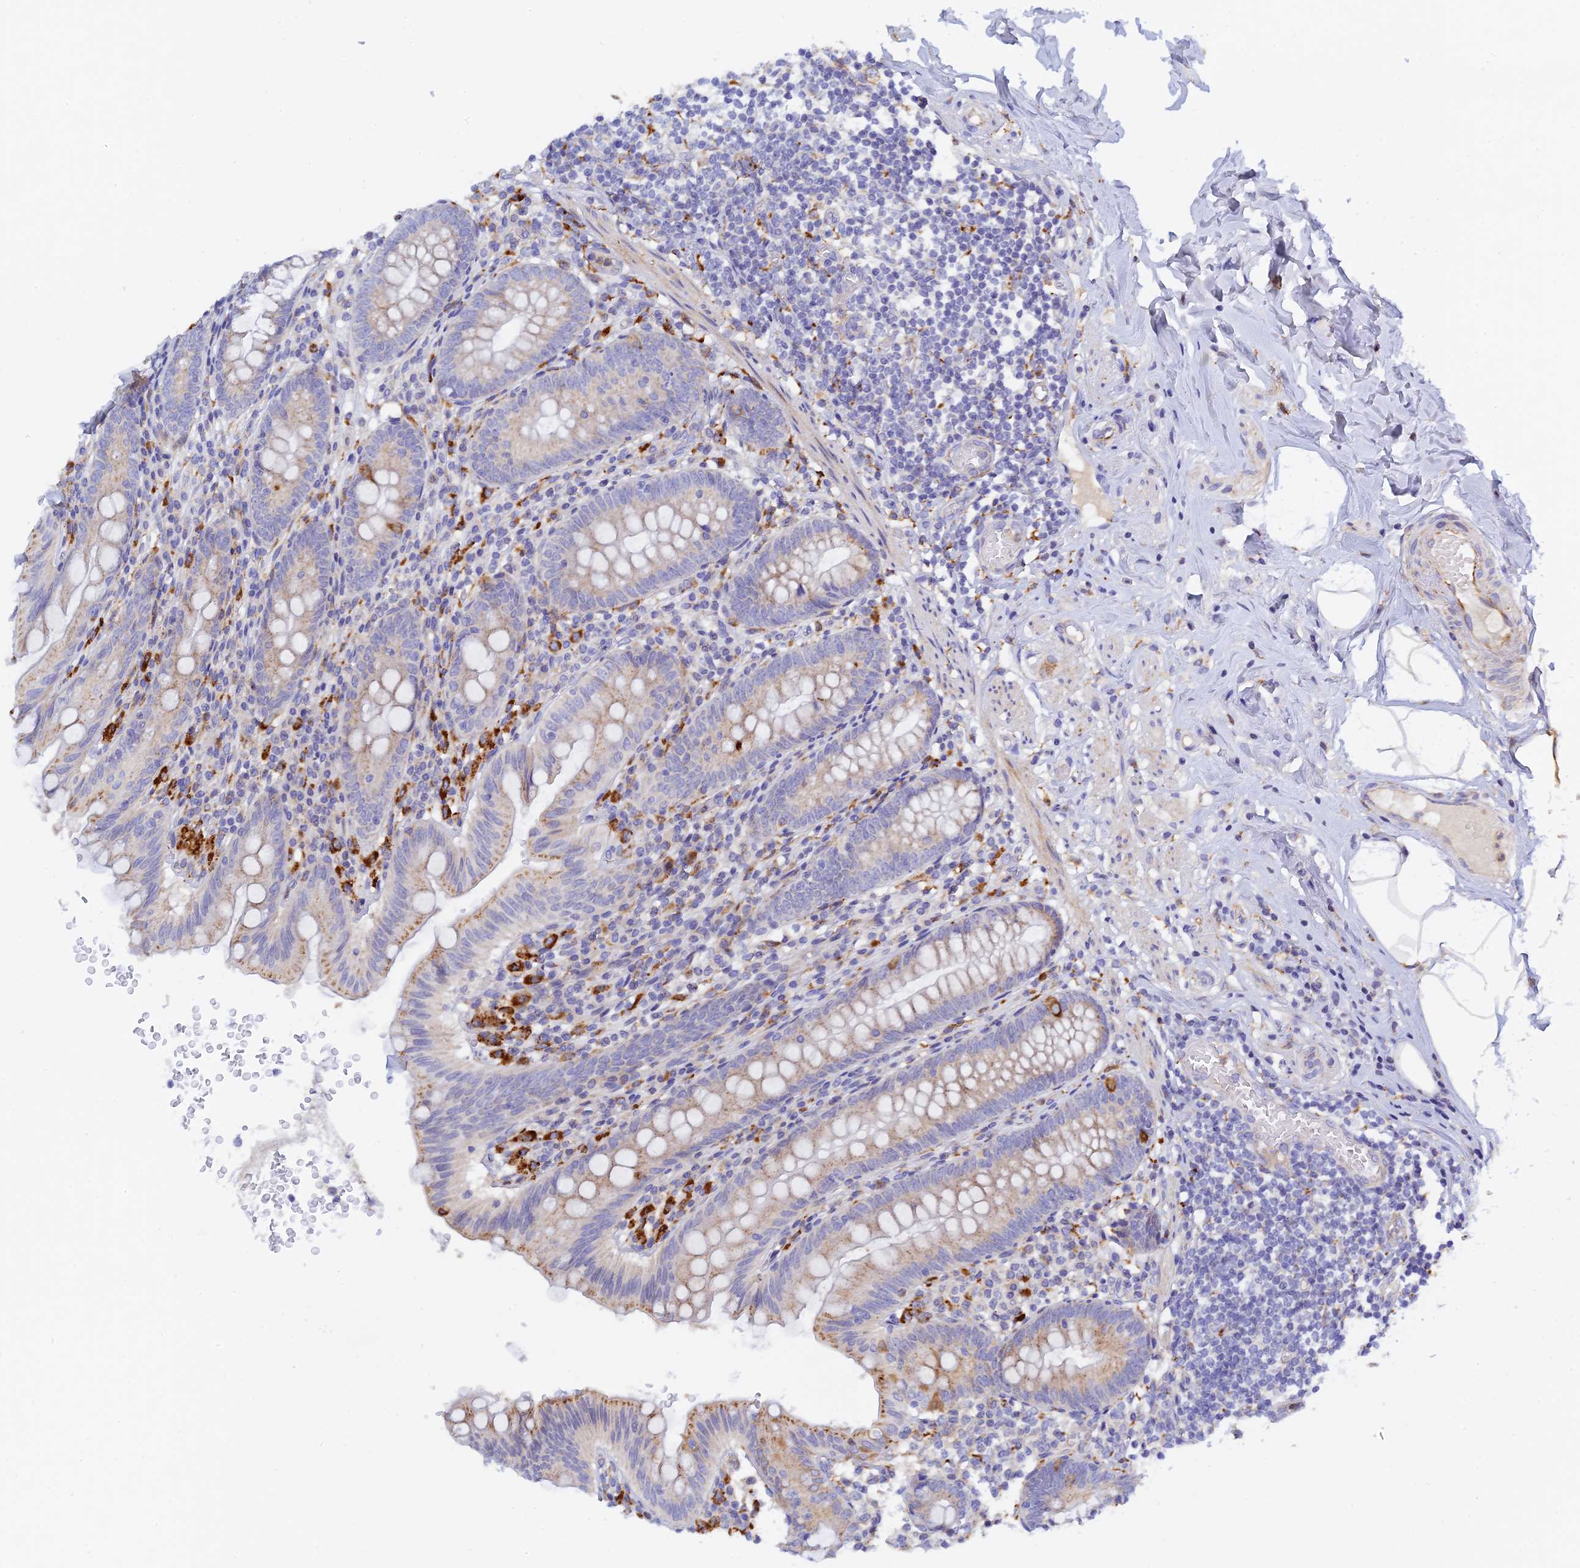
{"staining": {"intensity": "moderate", "quantity": "<25%", "location": "cytoplasmic/membranous"}, "tissue": "appendix", "cell_type": "Glandular cells", "image_type": "normal", "snomed": [{"axis": "morphology", "description": "Normal tissue, NOS"}, {"axis": "topography", "description": "Appendix"}], "caption": "Protein staining by immunohistochemistry (IHC) shows moderate cytoplasmic/membranous positivity in about <25% of glandular cells in normal appendix. The staining is performed using DAB (3,3'-diaminobenzidine) brown chromogen to label protein expression. The nuclei are counter-stained blue using hematoxylin.", "gene": "RPGRIP1L", "patient": {"sex": "male", "age": 55}}